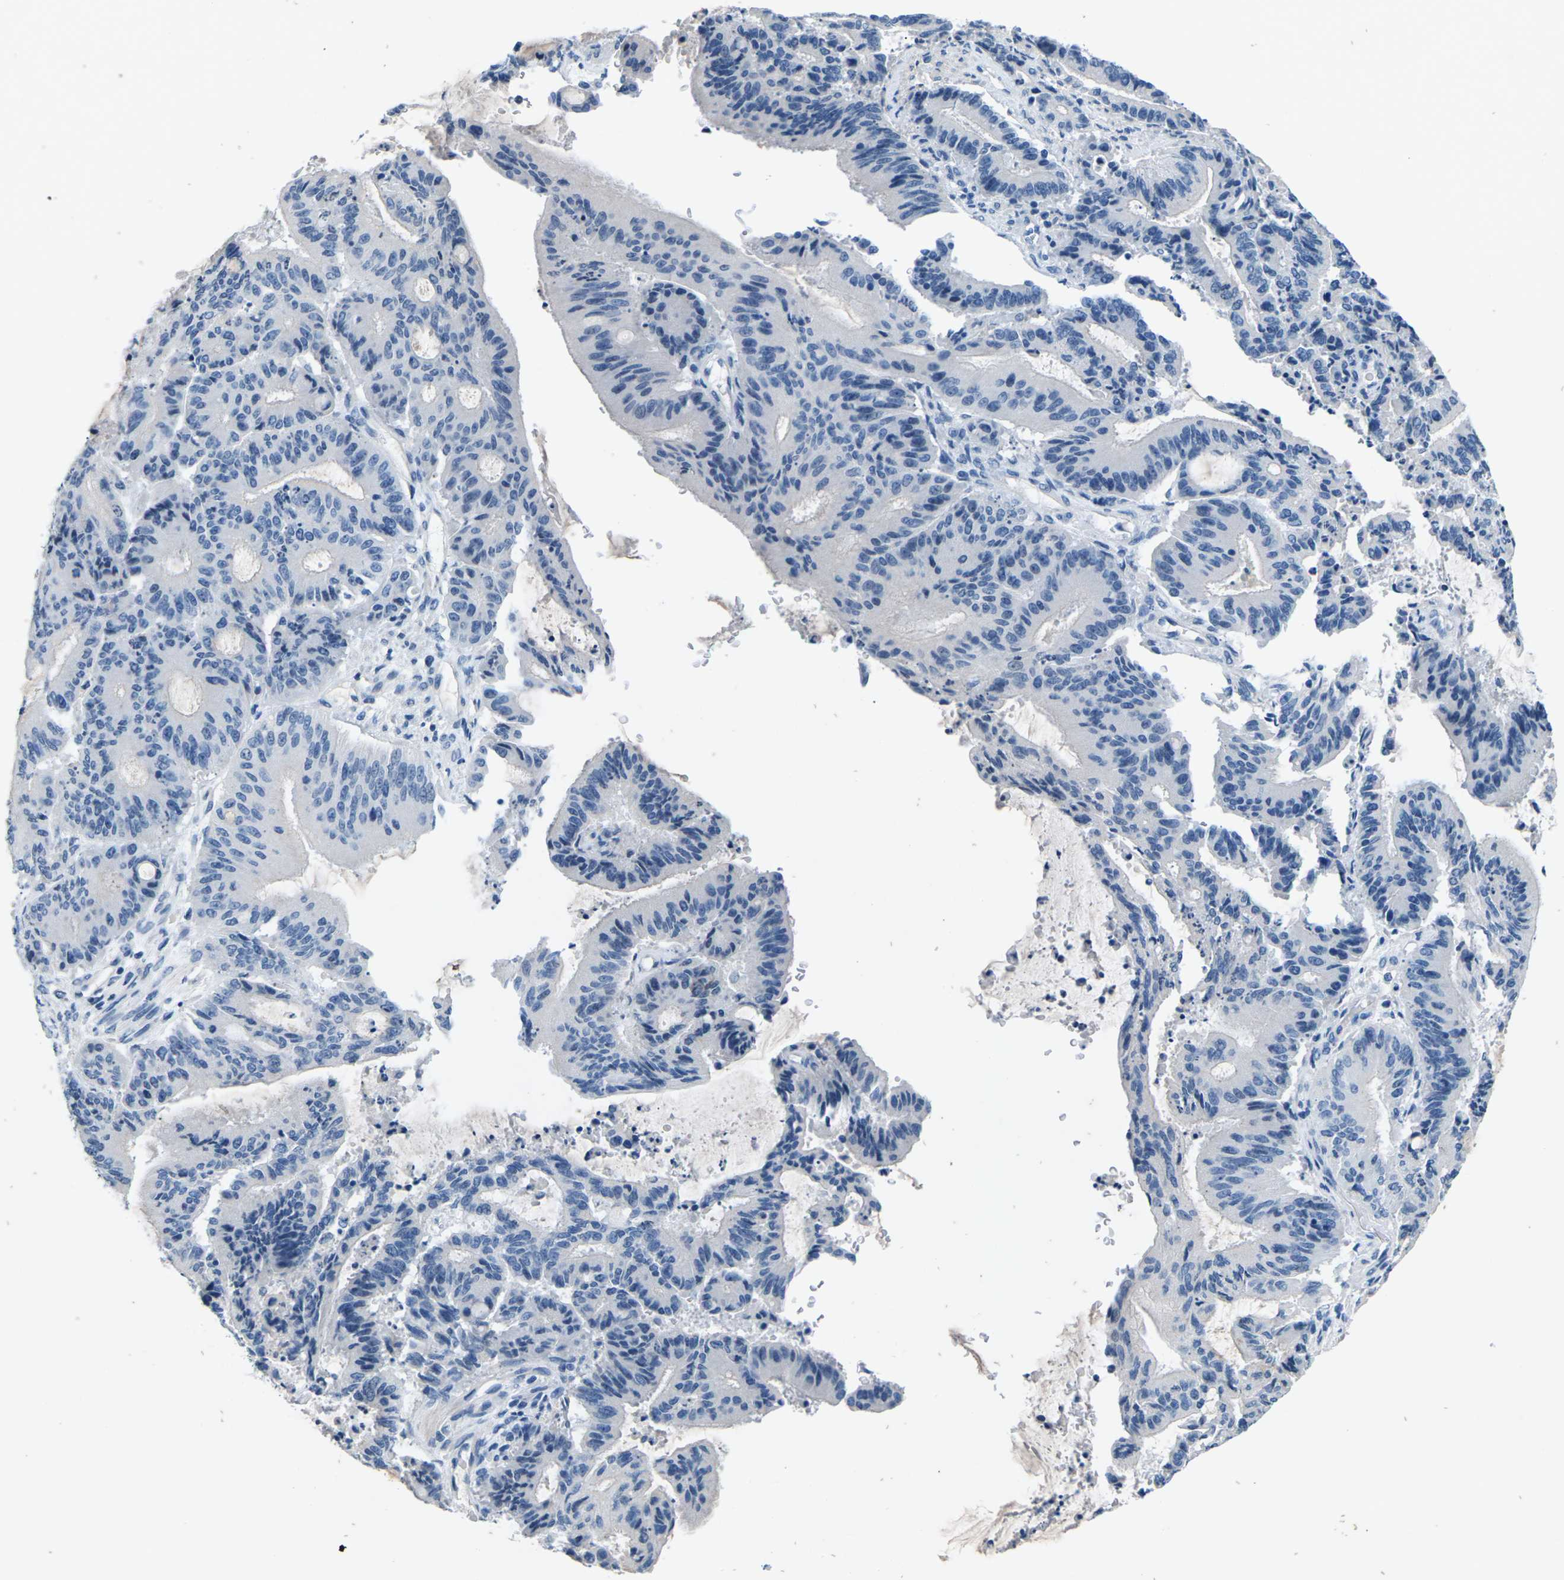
{"staining": {"intensity": "negative", "quantity": "none", "location": "none"}, "tissue": "liver cancer", "cell_type": "Tumor cells", "image_type": "cancer", "snomed": [{"axis": "morphology", "description": "Cholangiocarcinoma"}, {"axis": "topography", "description": "Liver"}], "caption": "Tumor cells show no significant protein staining in liver cancer. (Immunohistochemistry (ihc), brightfield microscopy, high magnification).", "gene": "UMOD", "patient": {"sex": "female", "age": 73}}